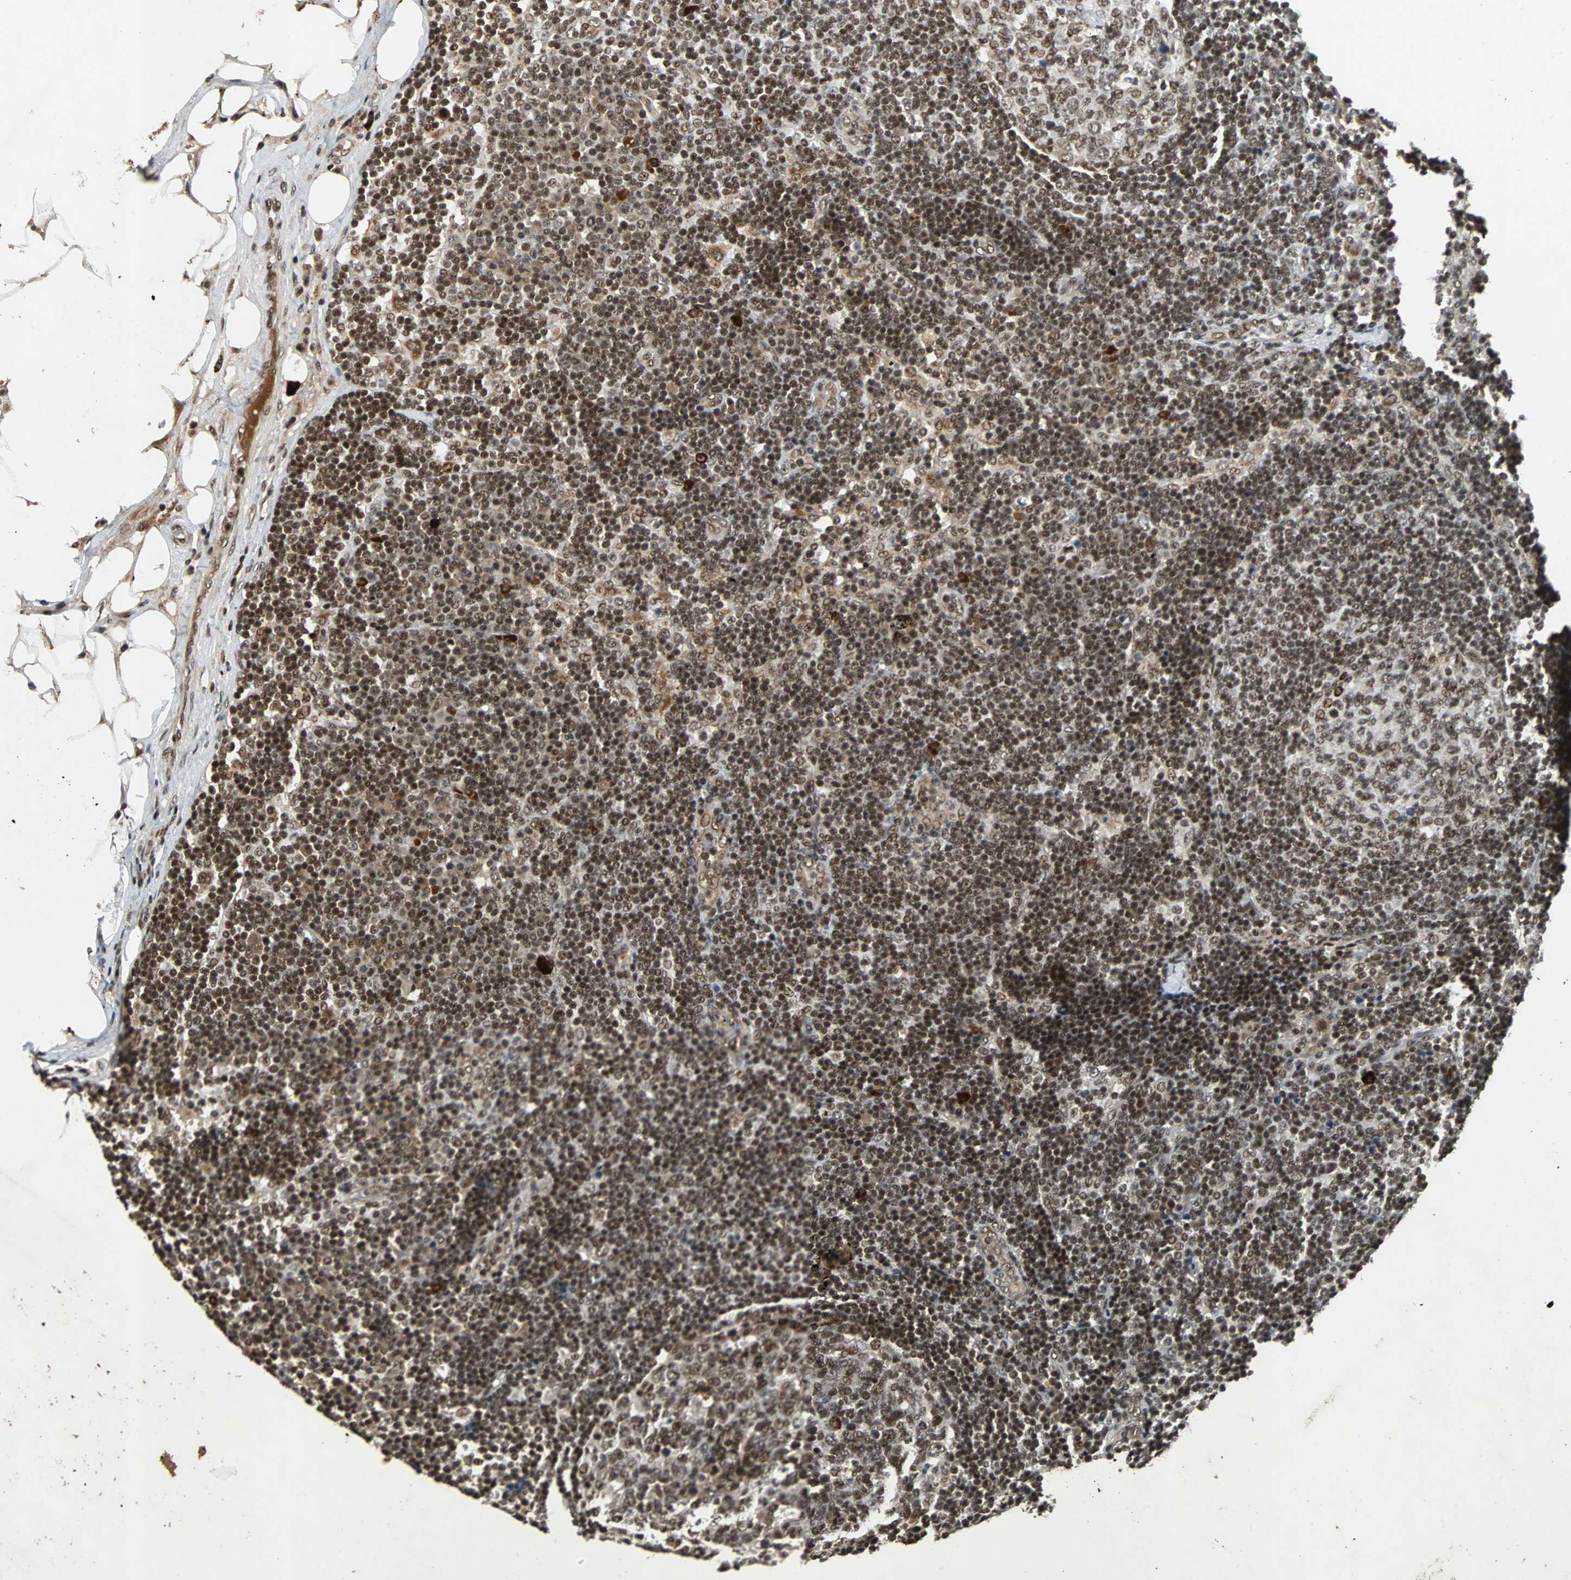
{"staining": {"intensity": "strong", "quantity": ">75%", "location": "nuclear"}, "tissue": "lymph node", "cell_type": "Germinal center cells", "image_type": "normal", "snomed": [{"axis": "morphology", "description": "Normal tissue, NOS"}, {"axis": "morphology", "description": "Squamous cell carcinoma, metastatic, NOS"}, {"axis": "topography", "description": "Lymph node"}], "caption": "Immunohistochemical staining of normal human lymph node reveals >75% levels of strong nuclear protein staining in approximately >75% of germinal center cells.", "gene": "TAF5", "patient": {"sex": "female", "age": 53}}